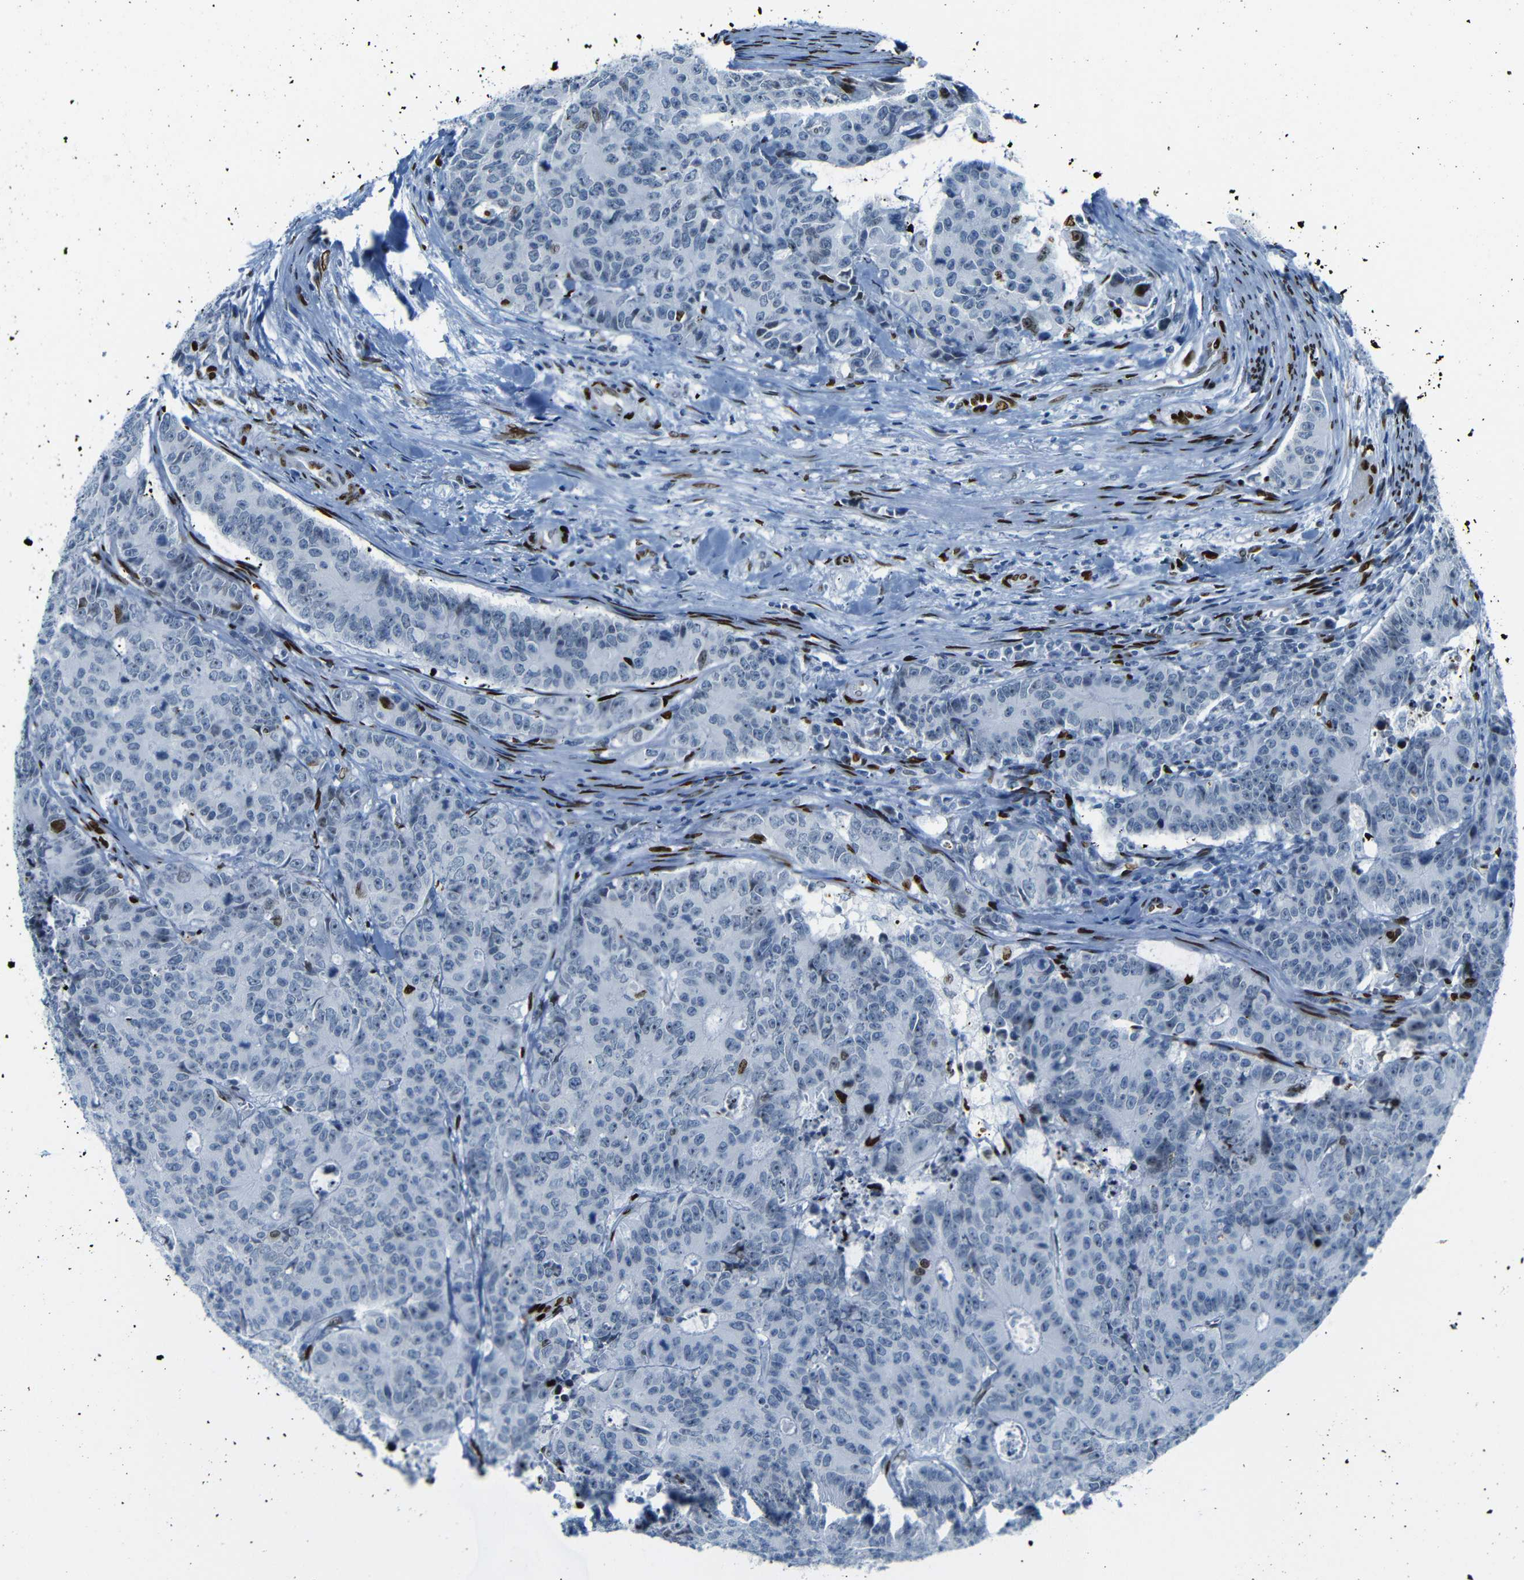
{"staining": {"intensity": "negative", "quantity": "none", "location": "none"}, "tissue": "colorectal cancer", "cell_type": "Tumor cells", "image_type": "cancer", "snomed": [{"axis": "morphology", "description": "Adenocarcinoma, NOS"}, {"axis": "topography", "description": "Colon"}], "caption": "Immunohistochemistry image of neoplastic tissue: colorectal cancer stained with DAB (3,3'-diaminobenzidine) shows no significant protein positivity in tumor cells. (DAB immunohistochemistry (IHC) visualized using brightfield microscopy, high magnification).", "gene": "NPIPB15", "patient": {"sex": "female", "age": 86}}